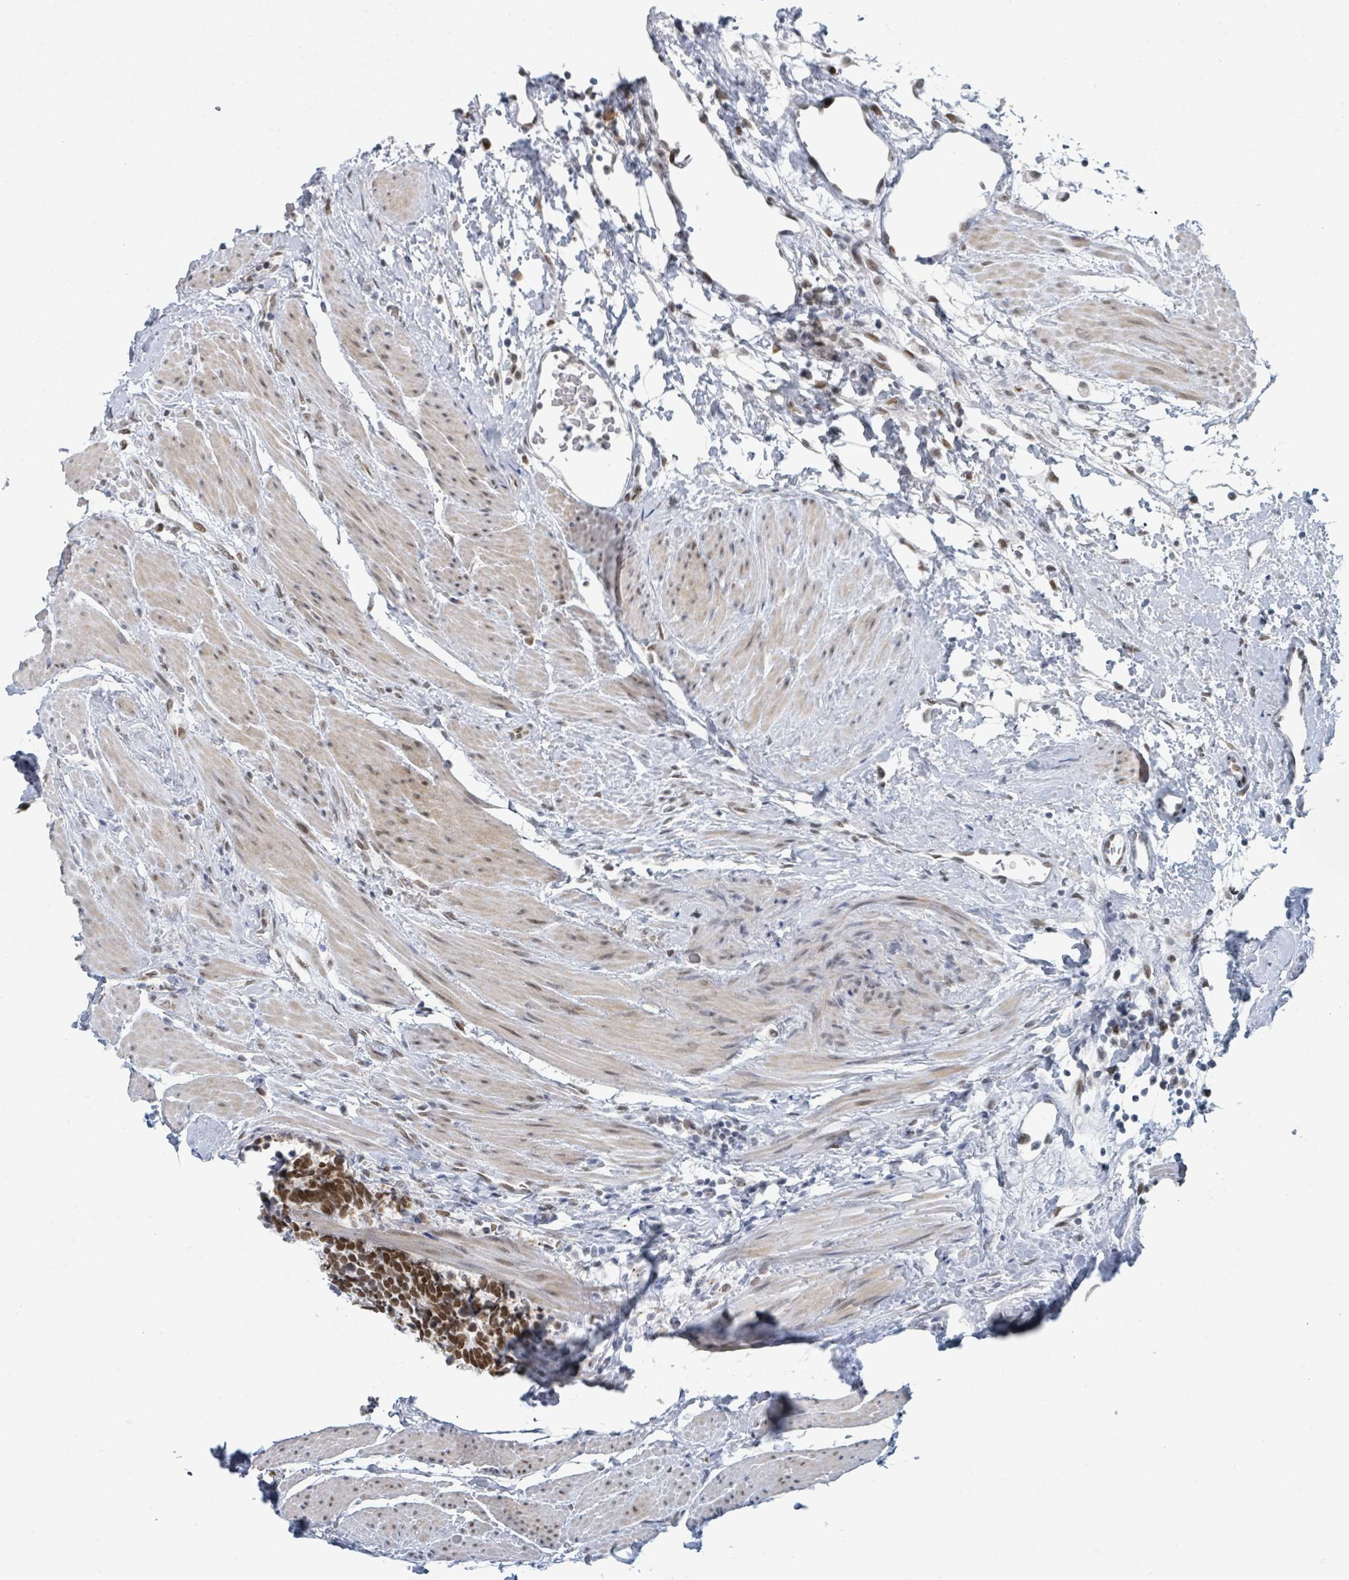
{"staining": {"intensity": "strong", "quantity": "<25%", "location": "nuclear"}, "tissue": "carcinoid", "cell_type": "Tumor cells", "image_type": "cancer", "snomed": [{"axis": "morphology", "description": "Carcinoid, malignant, NOS"}, {"axis": "topography", "description": "Colon"}], "caption": "Immunohistochemical staining of carcinoid shows medium levels of strong nuclear expression in about <25% of tumor cells.", "gene": "EHMT2", "patient": {"sex": "female", "age": 52}}